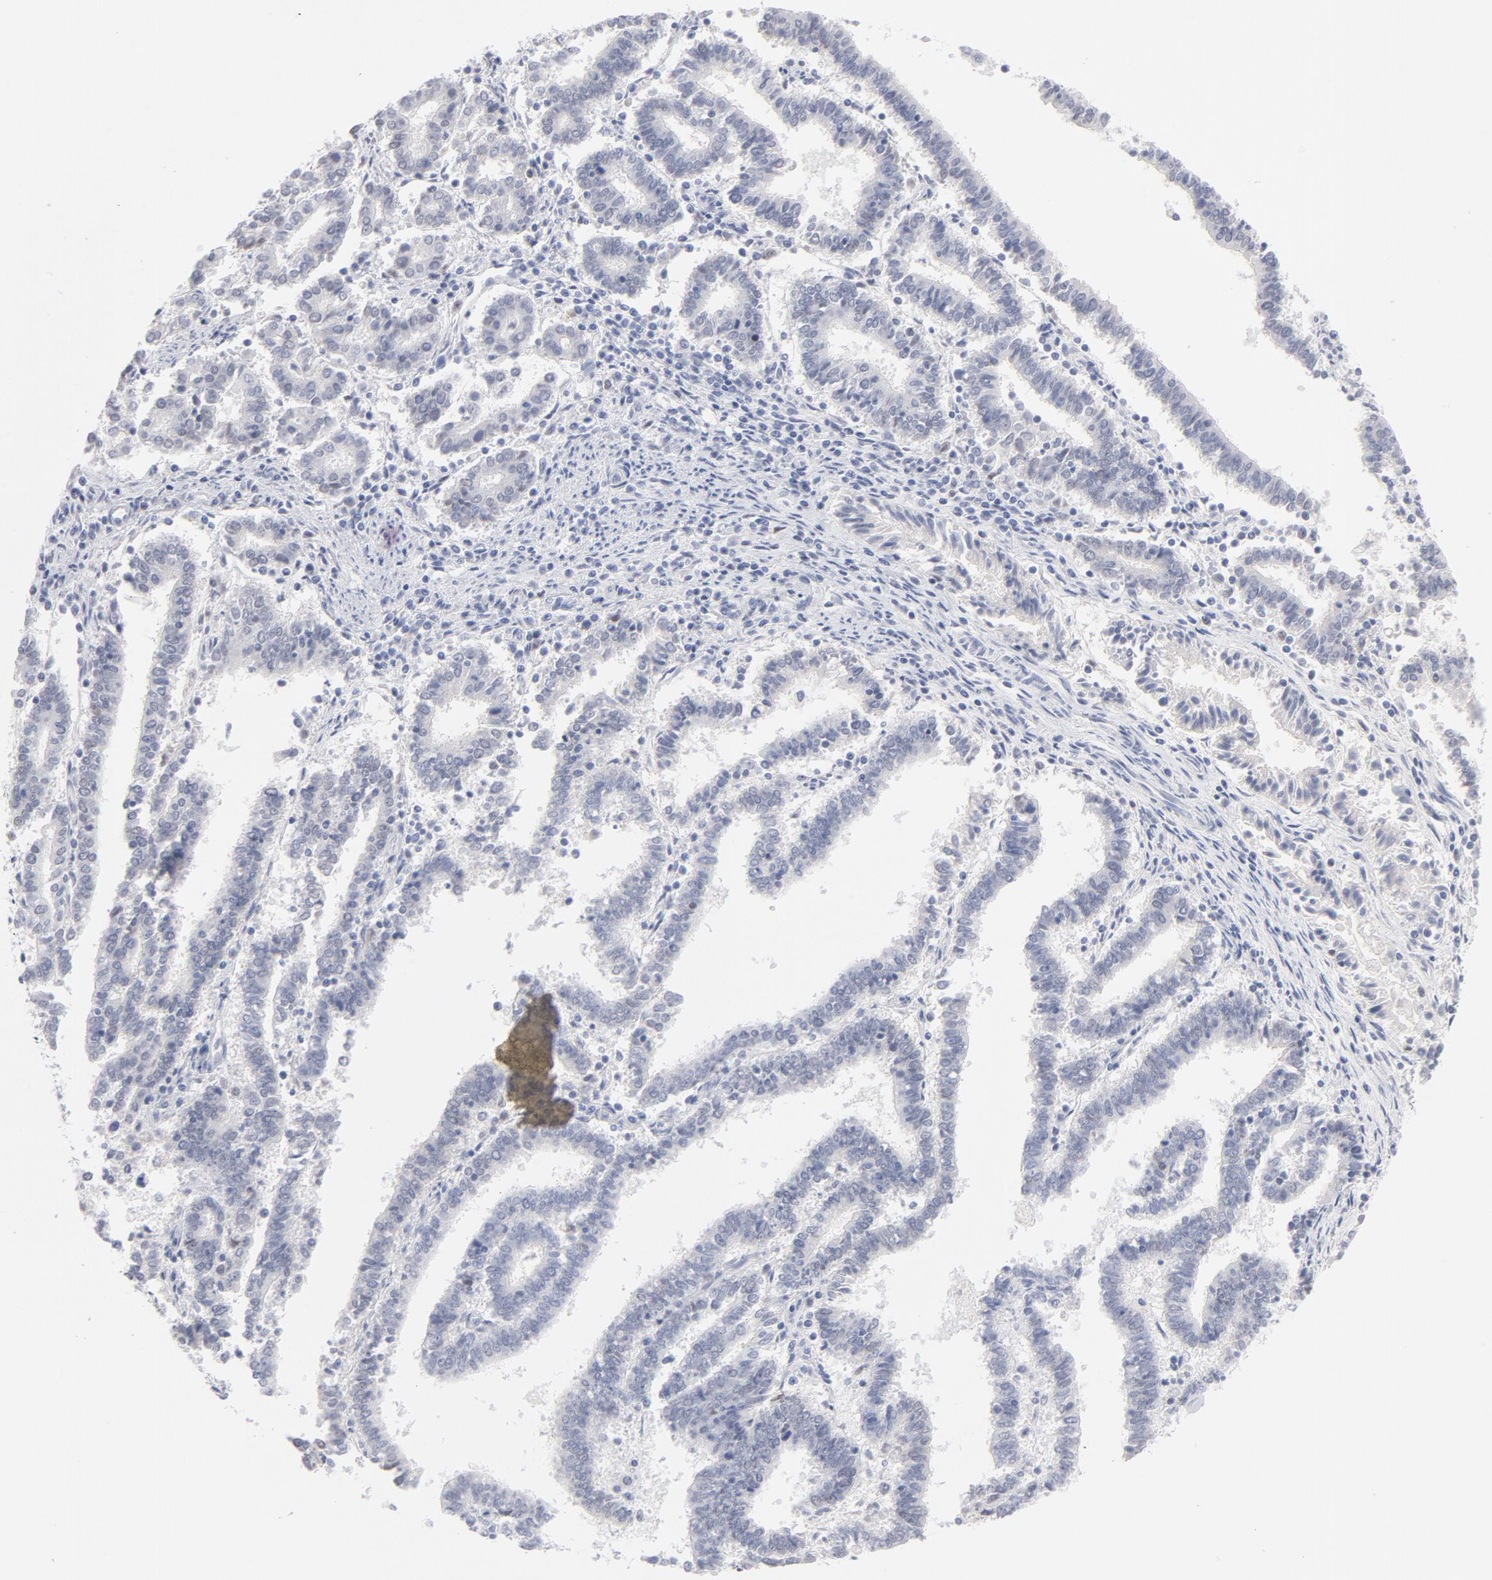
{"staining": {"intensity": "moderate", "quantity": "25%-75%", "location": "nuclear"}, "tissue": "endometrial cancer", "cell_type": "Tumor cells", "image_type": "cancer", "snomed": [{"axis": "morphology", "description": "Adenocarcinoma, NOS"}, {"axis": "topography", "description": "Uterus"}], "caption": "Human endometrial adenocarcinoma stained with a protein marker reveals moderate staining in tumor cells.", "gene": "MCM7", "patient": {"sex": "female", "age": 83}}